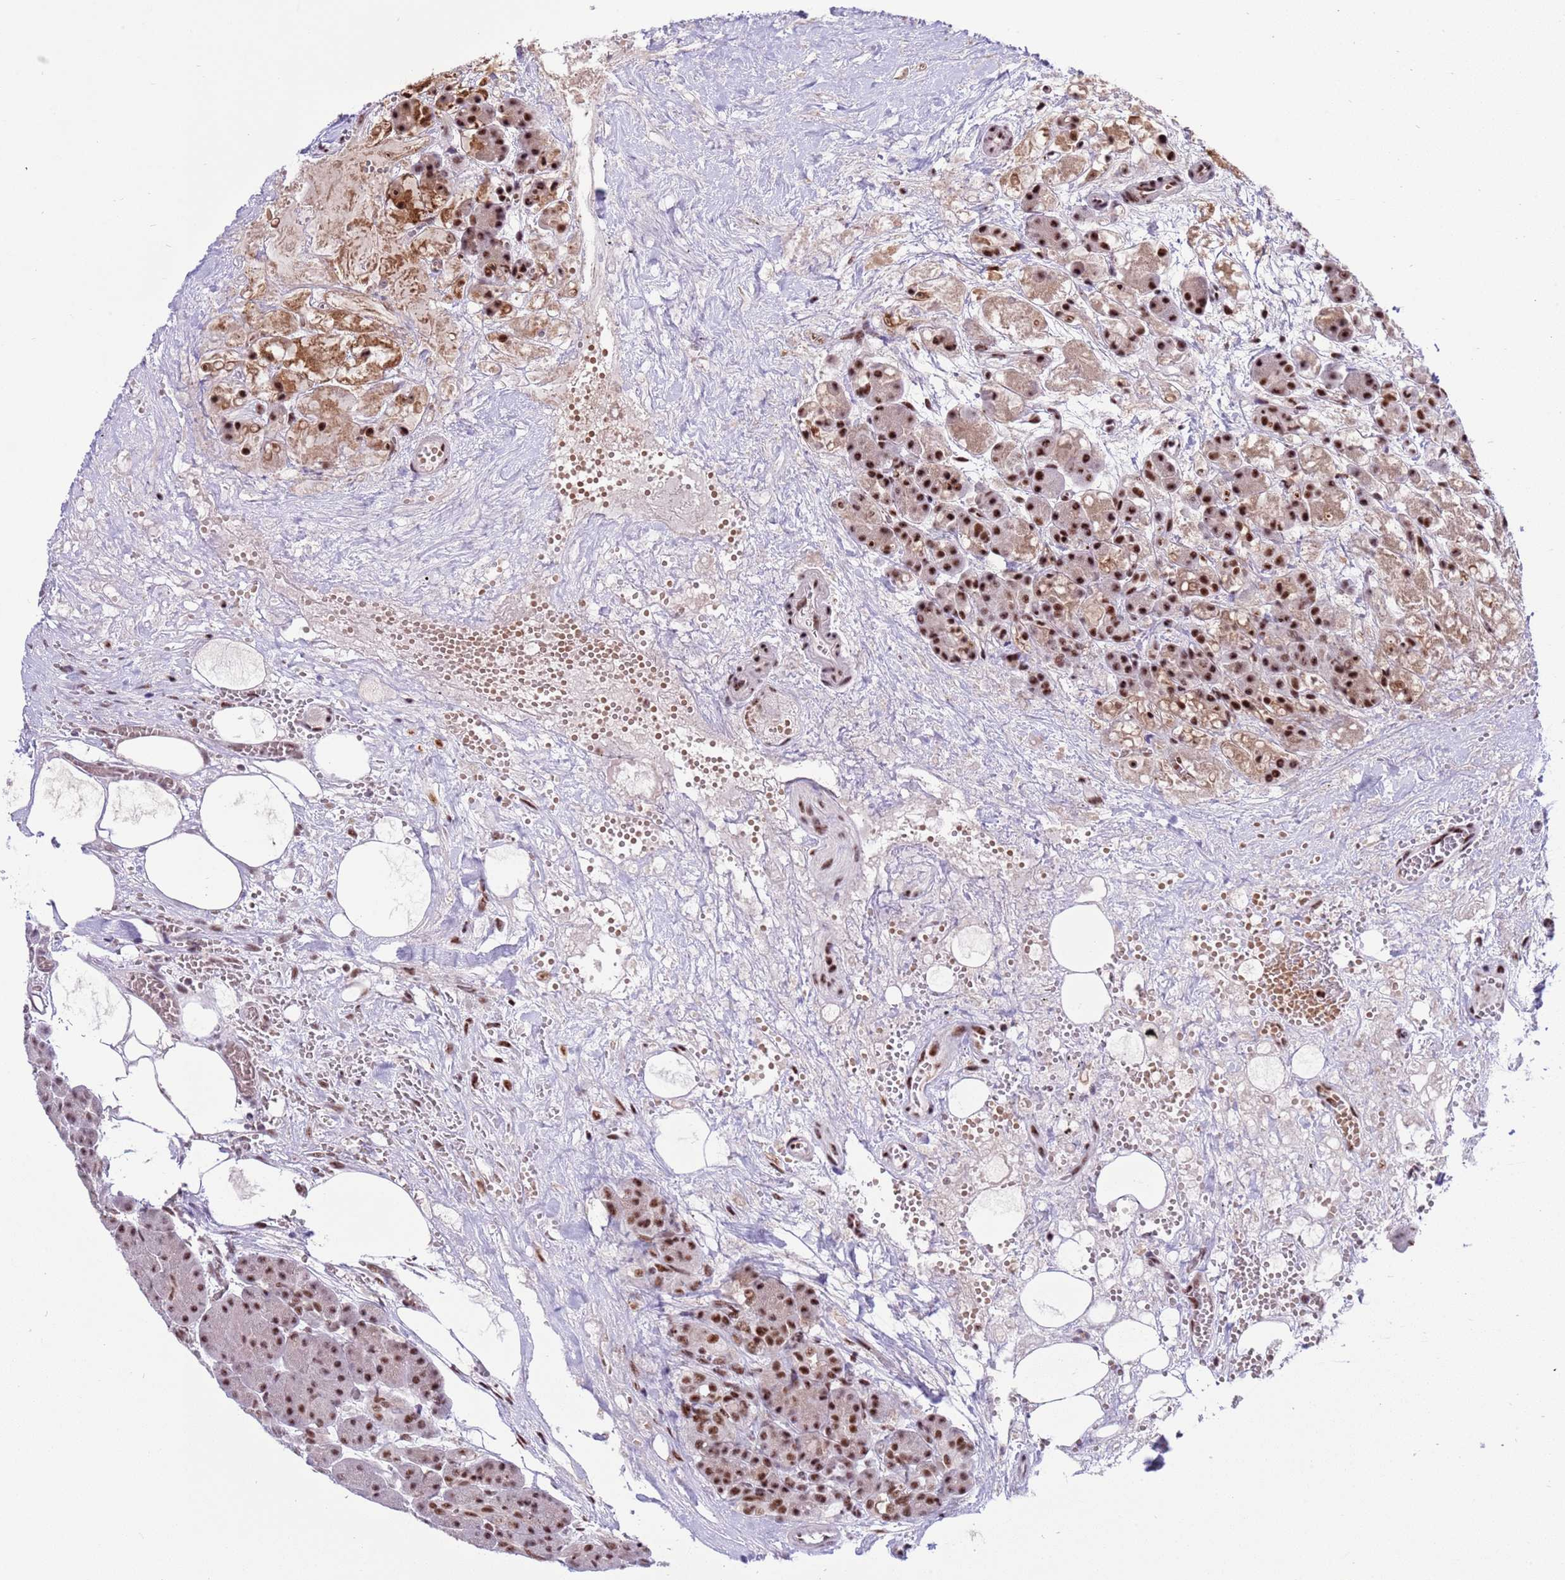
{"staining": {"intensity": "strong", "quantity": ">75%", "location": "nuclear"}, "tissue": "pancreas", "cell_type": "Exocrine glandular cells", "image_type": "normal", "snomed": [{"axis": "morphology", "description": "Normal tissue, NOS"}, {"axis": "topography", "description": "Pancreas"}], "caption": "Strong nuclear expression is seen in about >75% of exocrine glandular cells in normal pancreas.", "gene": "THOC2", "patient": {"sex": "male", "age": 63}}